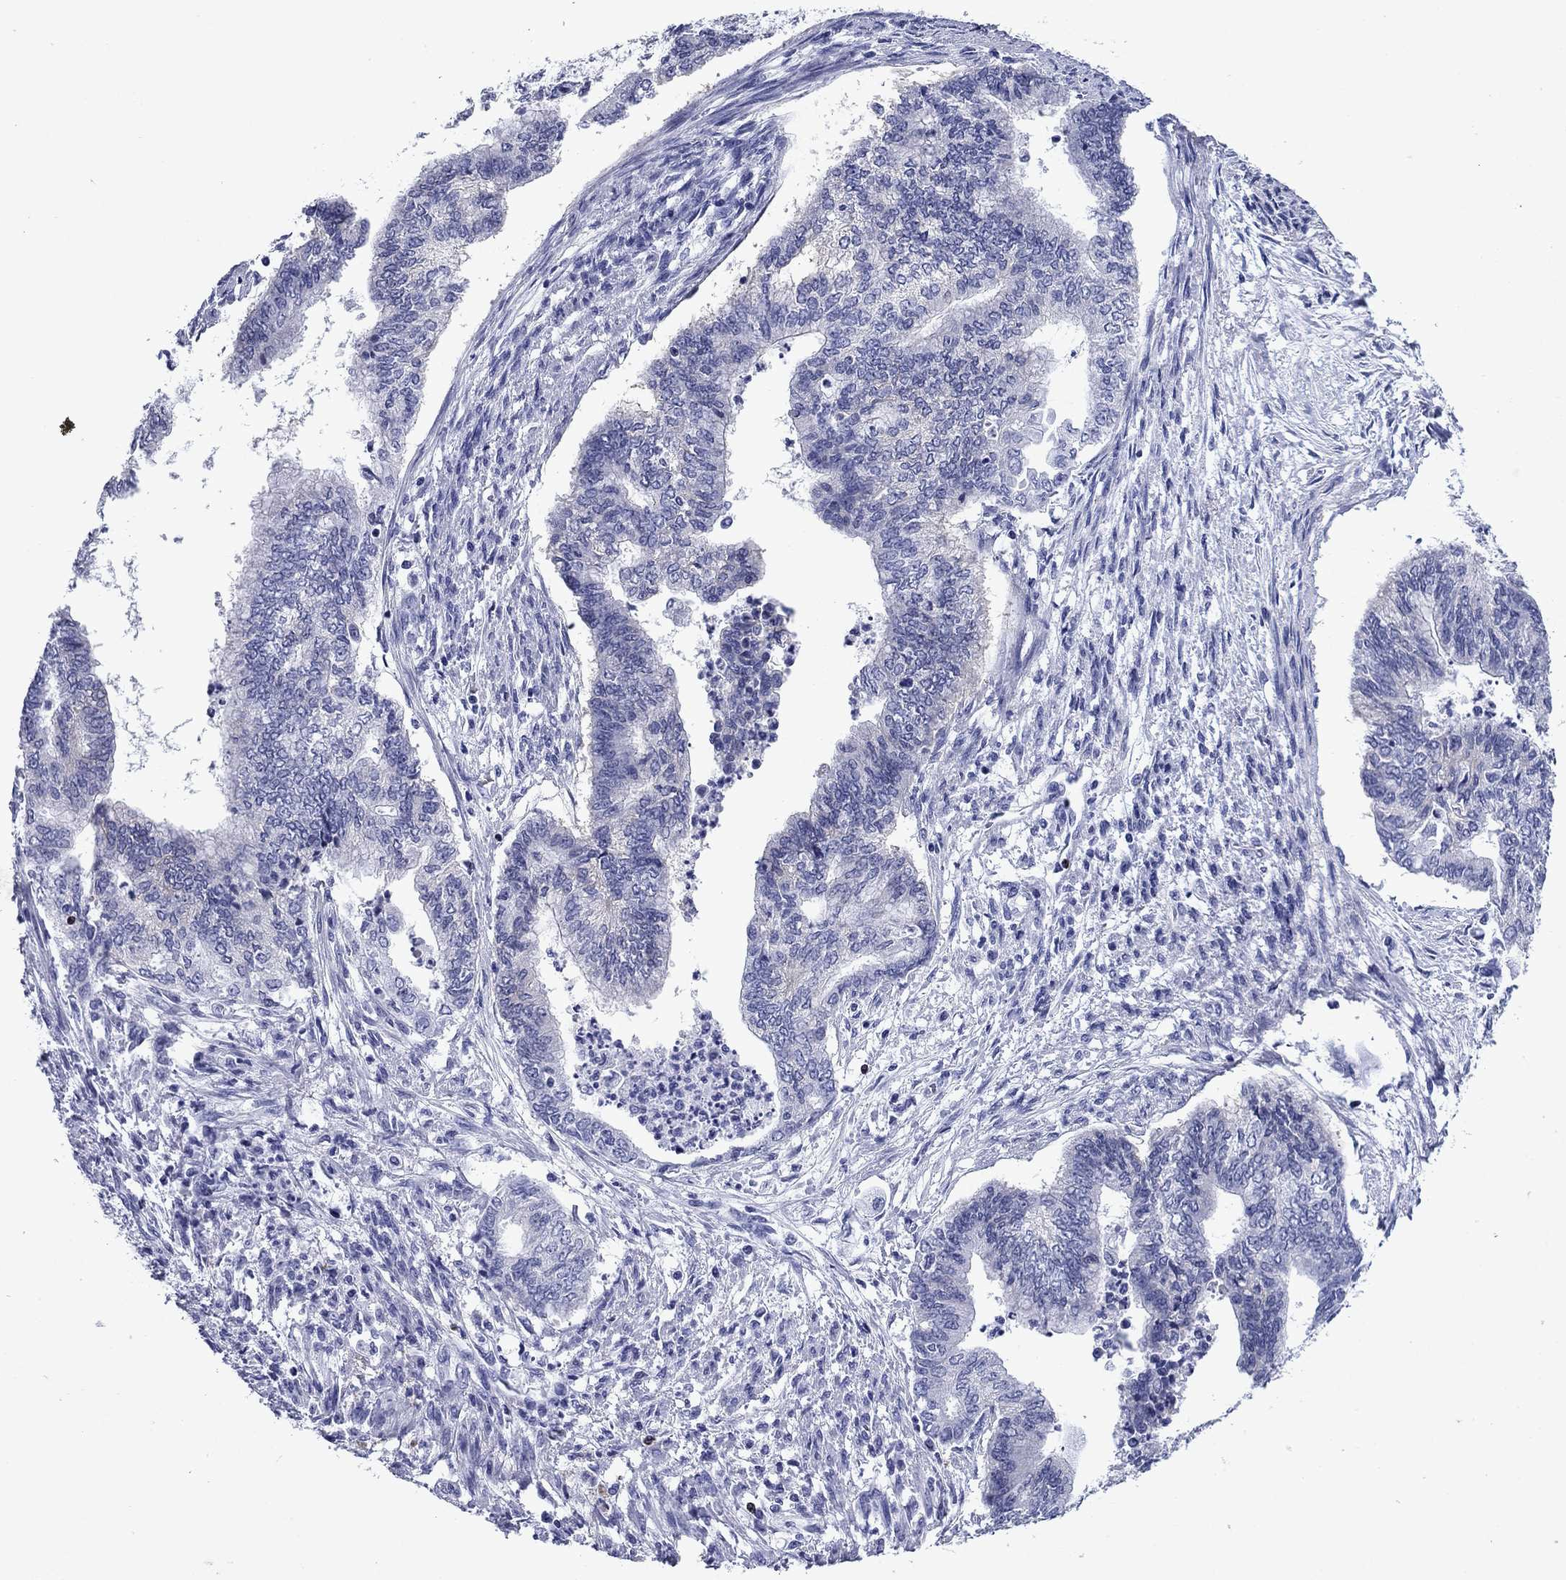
{"staining": {"intensity": "negative", "quantity": "none", "location": "none"}, "tissue": "endometrial cancer", "cell_type": "Tumor cells", "image_type": "cancer", "snomed": [{"axis": "morphology", "description": "Adenocarcinoma, NOS"}, {"axis": "topography", "description": "Endometrium"}], "caption": "Immunohistochemical staining of endometrial cancer (adenocarcinoma) exhibits no significant staining in tumor cells.", "gene": "GZMK", "patient": {"sex": "female", "age": 65}}